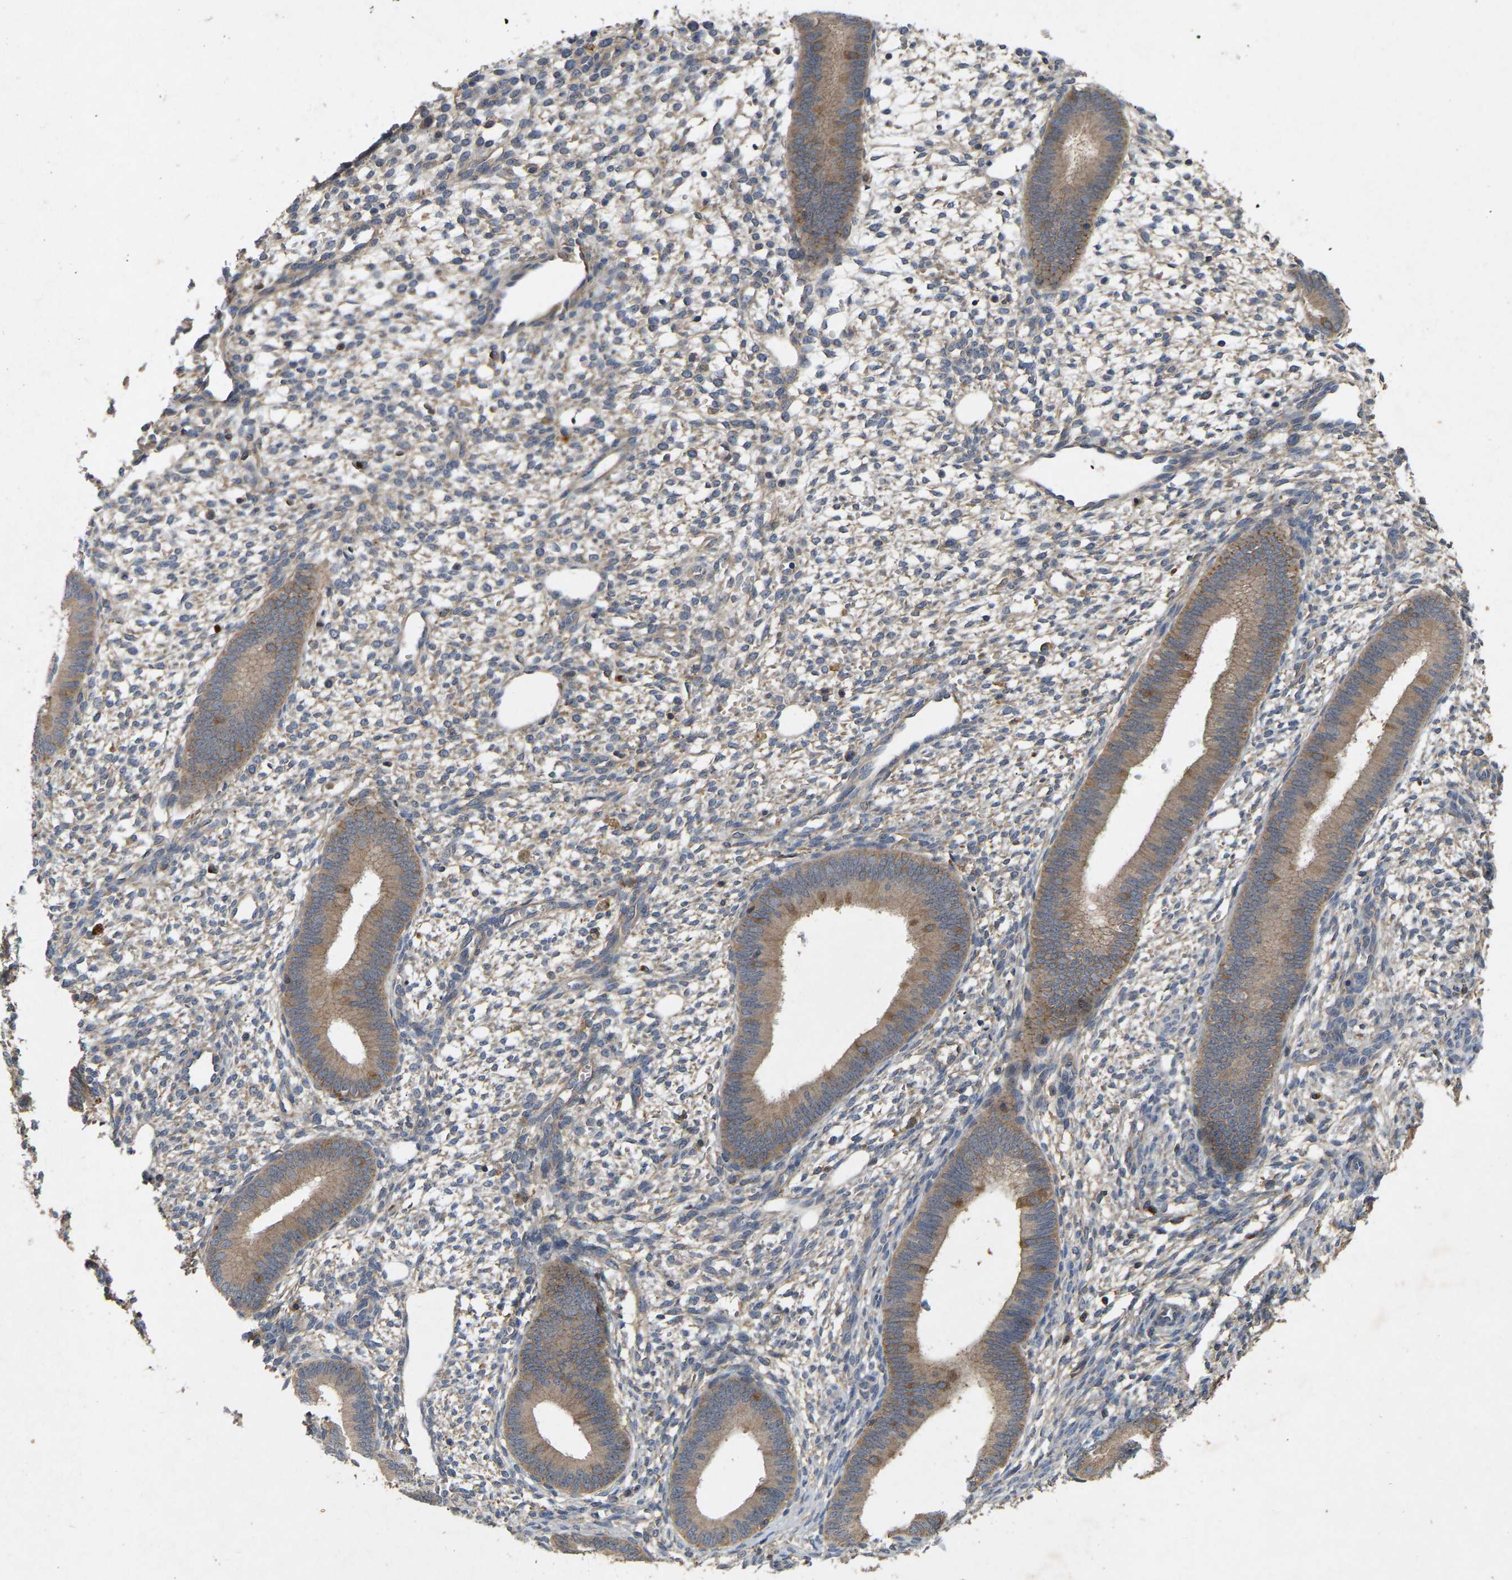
{"staining": {"intensity": "weak", "quantity": "<25%", "location": "cytoplasmic/membranous"}, "tissue": "endometrium", "cell_type": "Cells in endometrial stroma", "image_type": "normal", "snomed": [{"axis": "morphology", "description": "Normal tissue, NOS"}, {"axis": "topography", "description": "Endometrium"}], "caption": "A photomicrograph of endometrium stained for a protein demonstrates no brown staining in cells in endometrial stroma.", "gene": "LPAR2", "patient": {"sex": "female", "age": 46}}